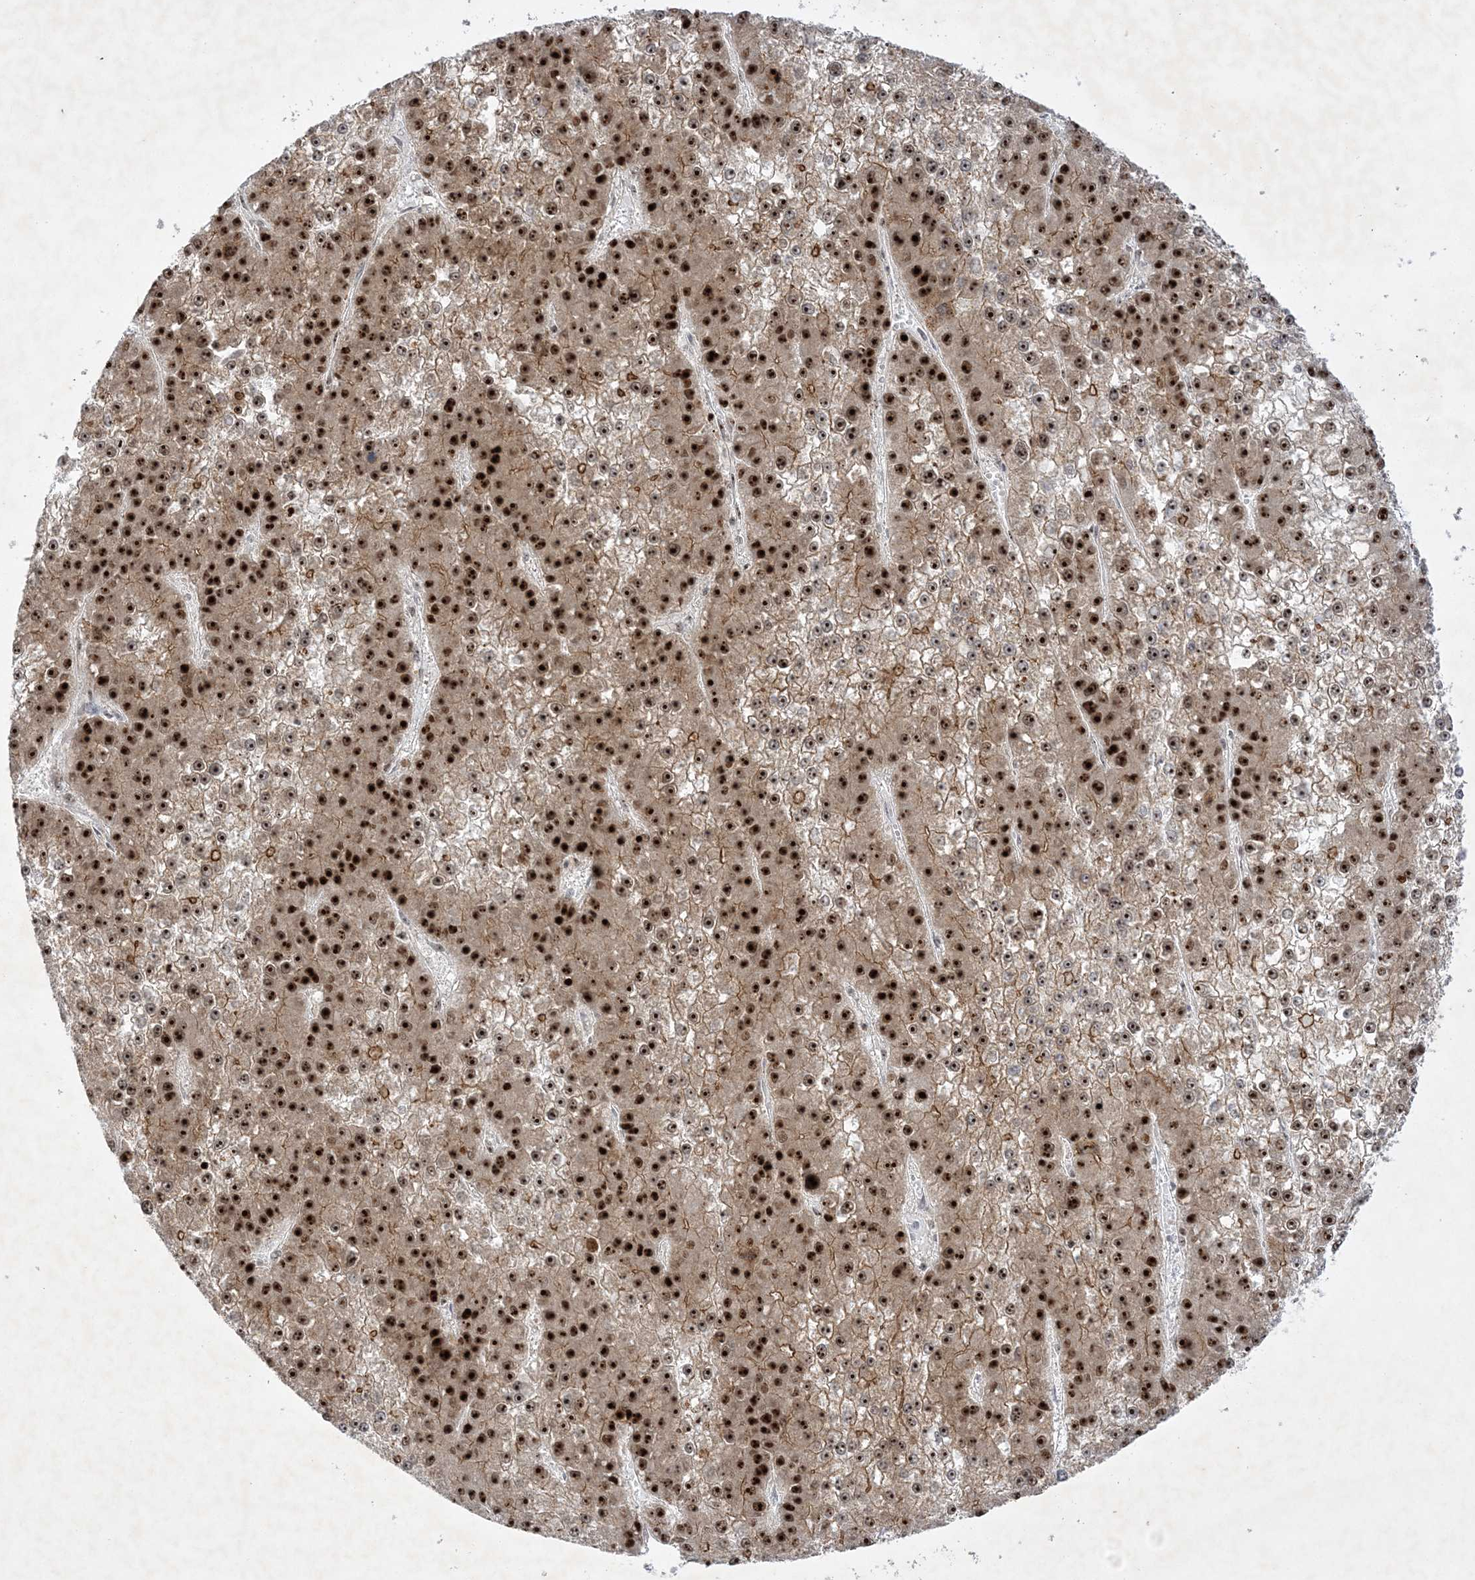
{"staining": {"intensity": "strong", "quantity": ">75%", "location": "cytoplasmic/membranous,nuclear"}, "tissue": "liver cancer", "cell_type": "Tumor cells", "image_type": "cancer", "snomed": [{"axis": "morphology", "description": "Carcinoma, Hepatocellular, NOS"}, {"axis": "topography", "description": "Liver"}], "caption": "High-power microscopy captured an immunohistochemistry photomicrograph of liver hepatocellular carcinoma, revealing strong cytoplasmic/membranous and nuclear expression in about >75% of tumor cells.", "gene": "NPM3", "patient": {"sex": "female", "age": 73}}